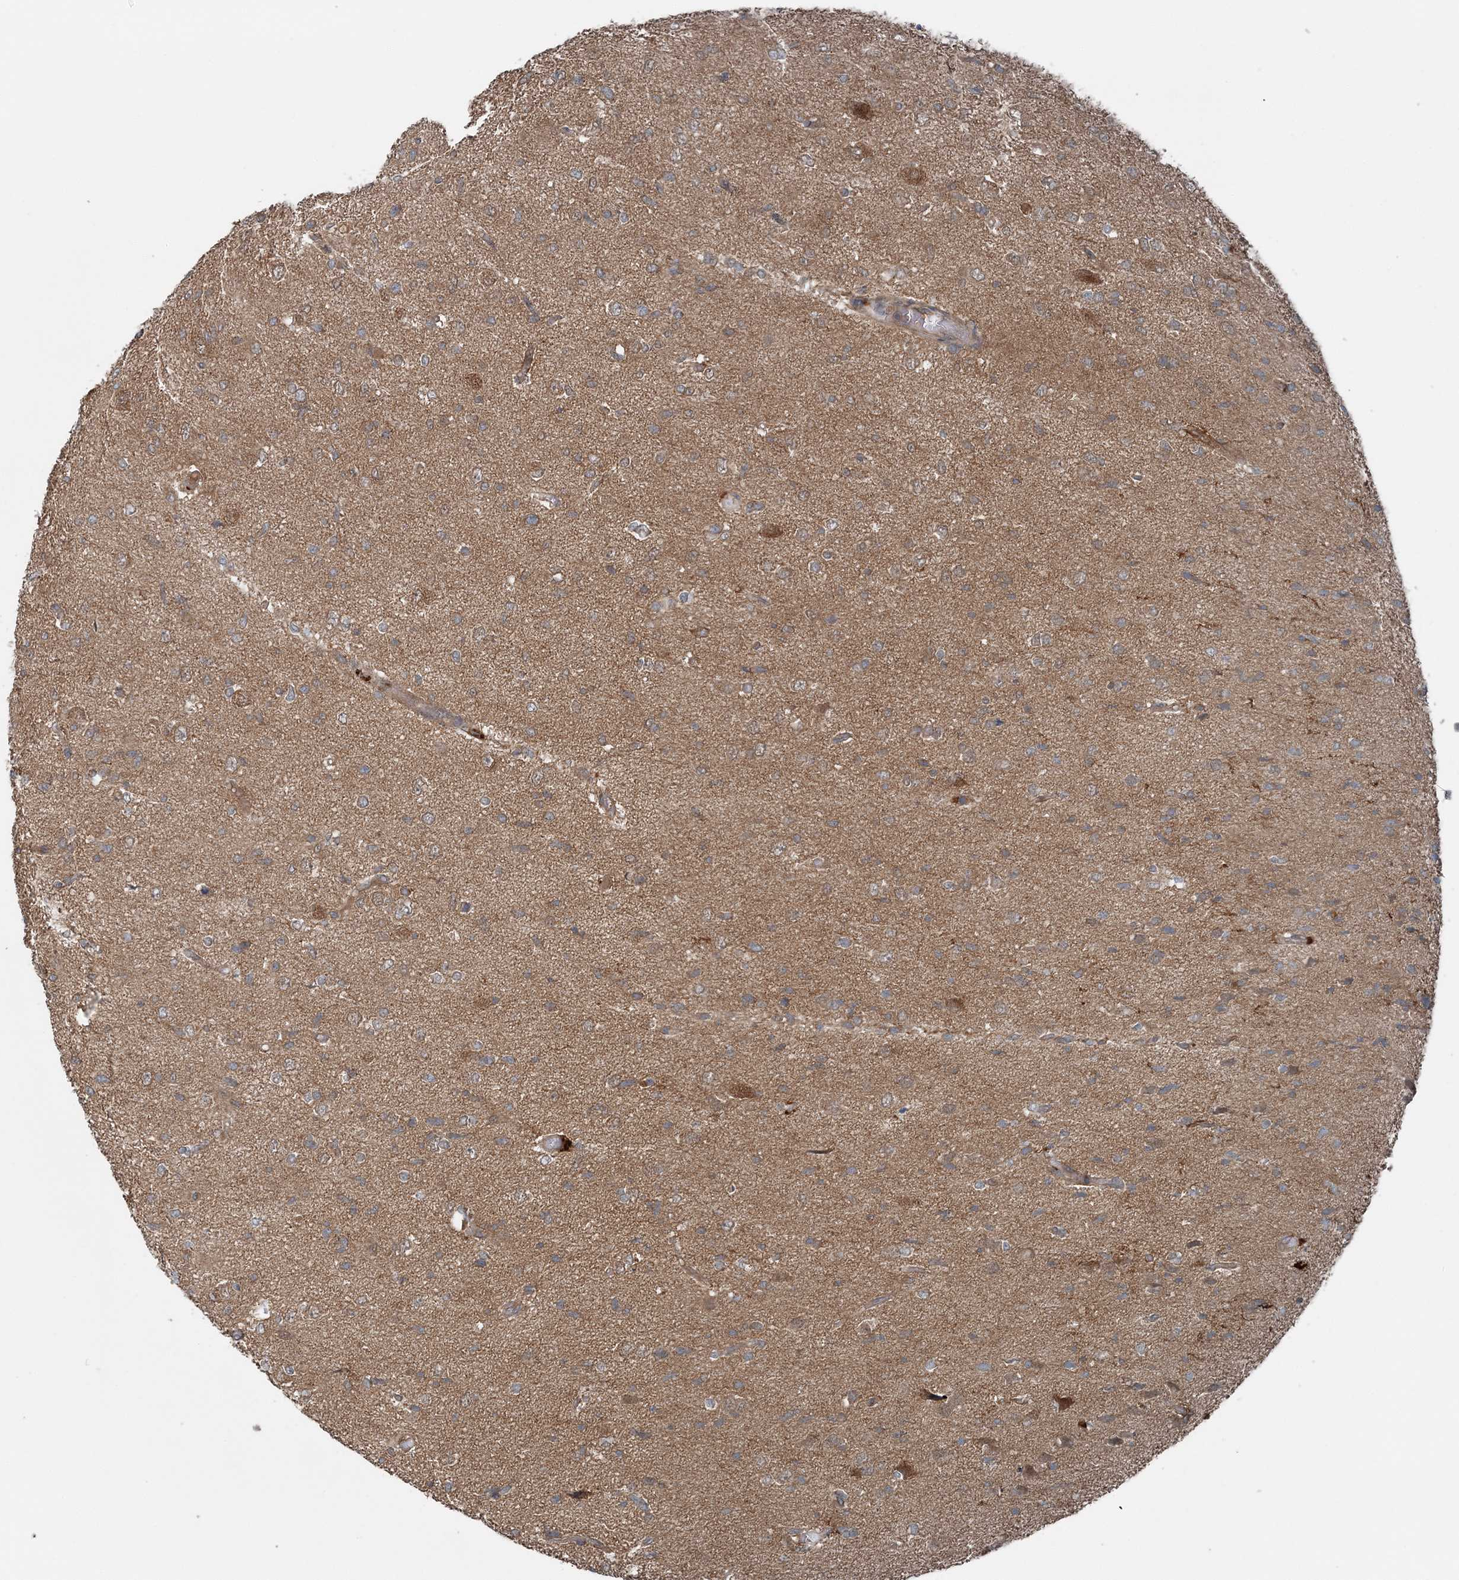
{"staining": {"intensity": "weak", "quantity": "25%-75%", "location": "cytoplasmic/membranous"}, "tissue": "glioma", "cell_type": "Tumor cells", "image_type": "cancer", "snomed": [{"axis": "morphology", "description": "Glioma, malignant, High grade"}, {"axis": "topography", "description": "Brain"}], "caption": "There is low levels of weak cytoplasmic/membranous staining in tumor cells of glioma, as demonstrated by immunohistochemical staining (brown color).", "gene": "ASNSD1", "patient": {"sex": "female", "age": 59}}